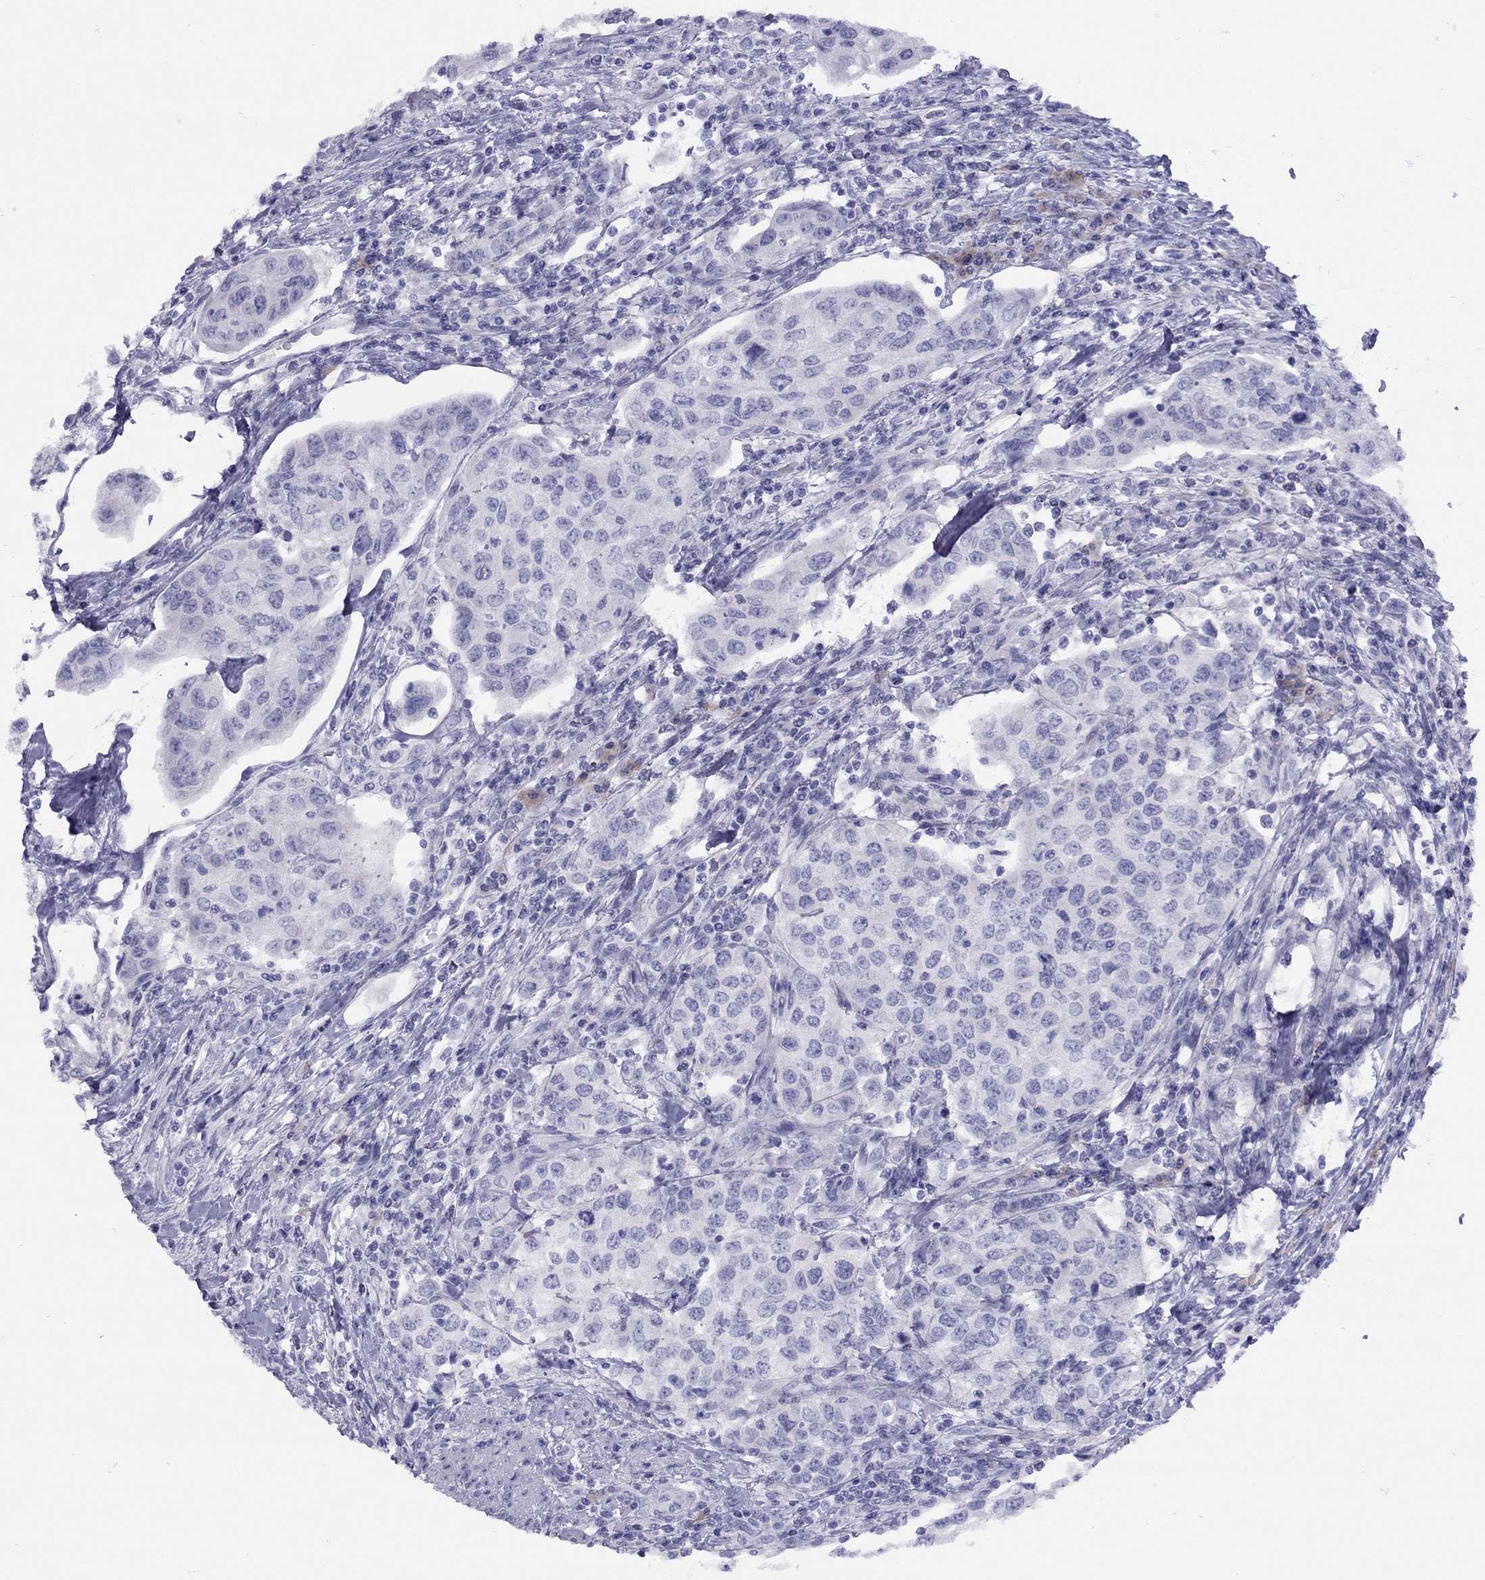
{"staining": {"intensity": "negative", "quantity": "none", "location": "none"}, "tissue": "urothelial cancer", "cell_type": "Tumor cells", "image_type": "cancer", "snomed": [{"axis": "morphology", "description": "Urothelial carcinoma, High grade"}, {"axis": "topography", "description": "Urinary bladder"}], "caption": "There is no significant staining in tumor cells of urothelial cancer. (Stains: DAB immunohistochemistry with hematoxylin counter stain, Microscopy: brightfield microscopy at high magnification).", "gene": "GRIA2", "patient": {"sex": "female", "age": 78}}